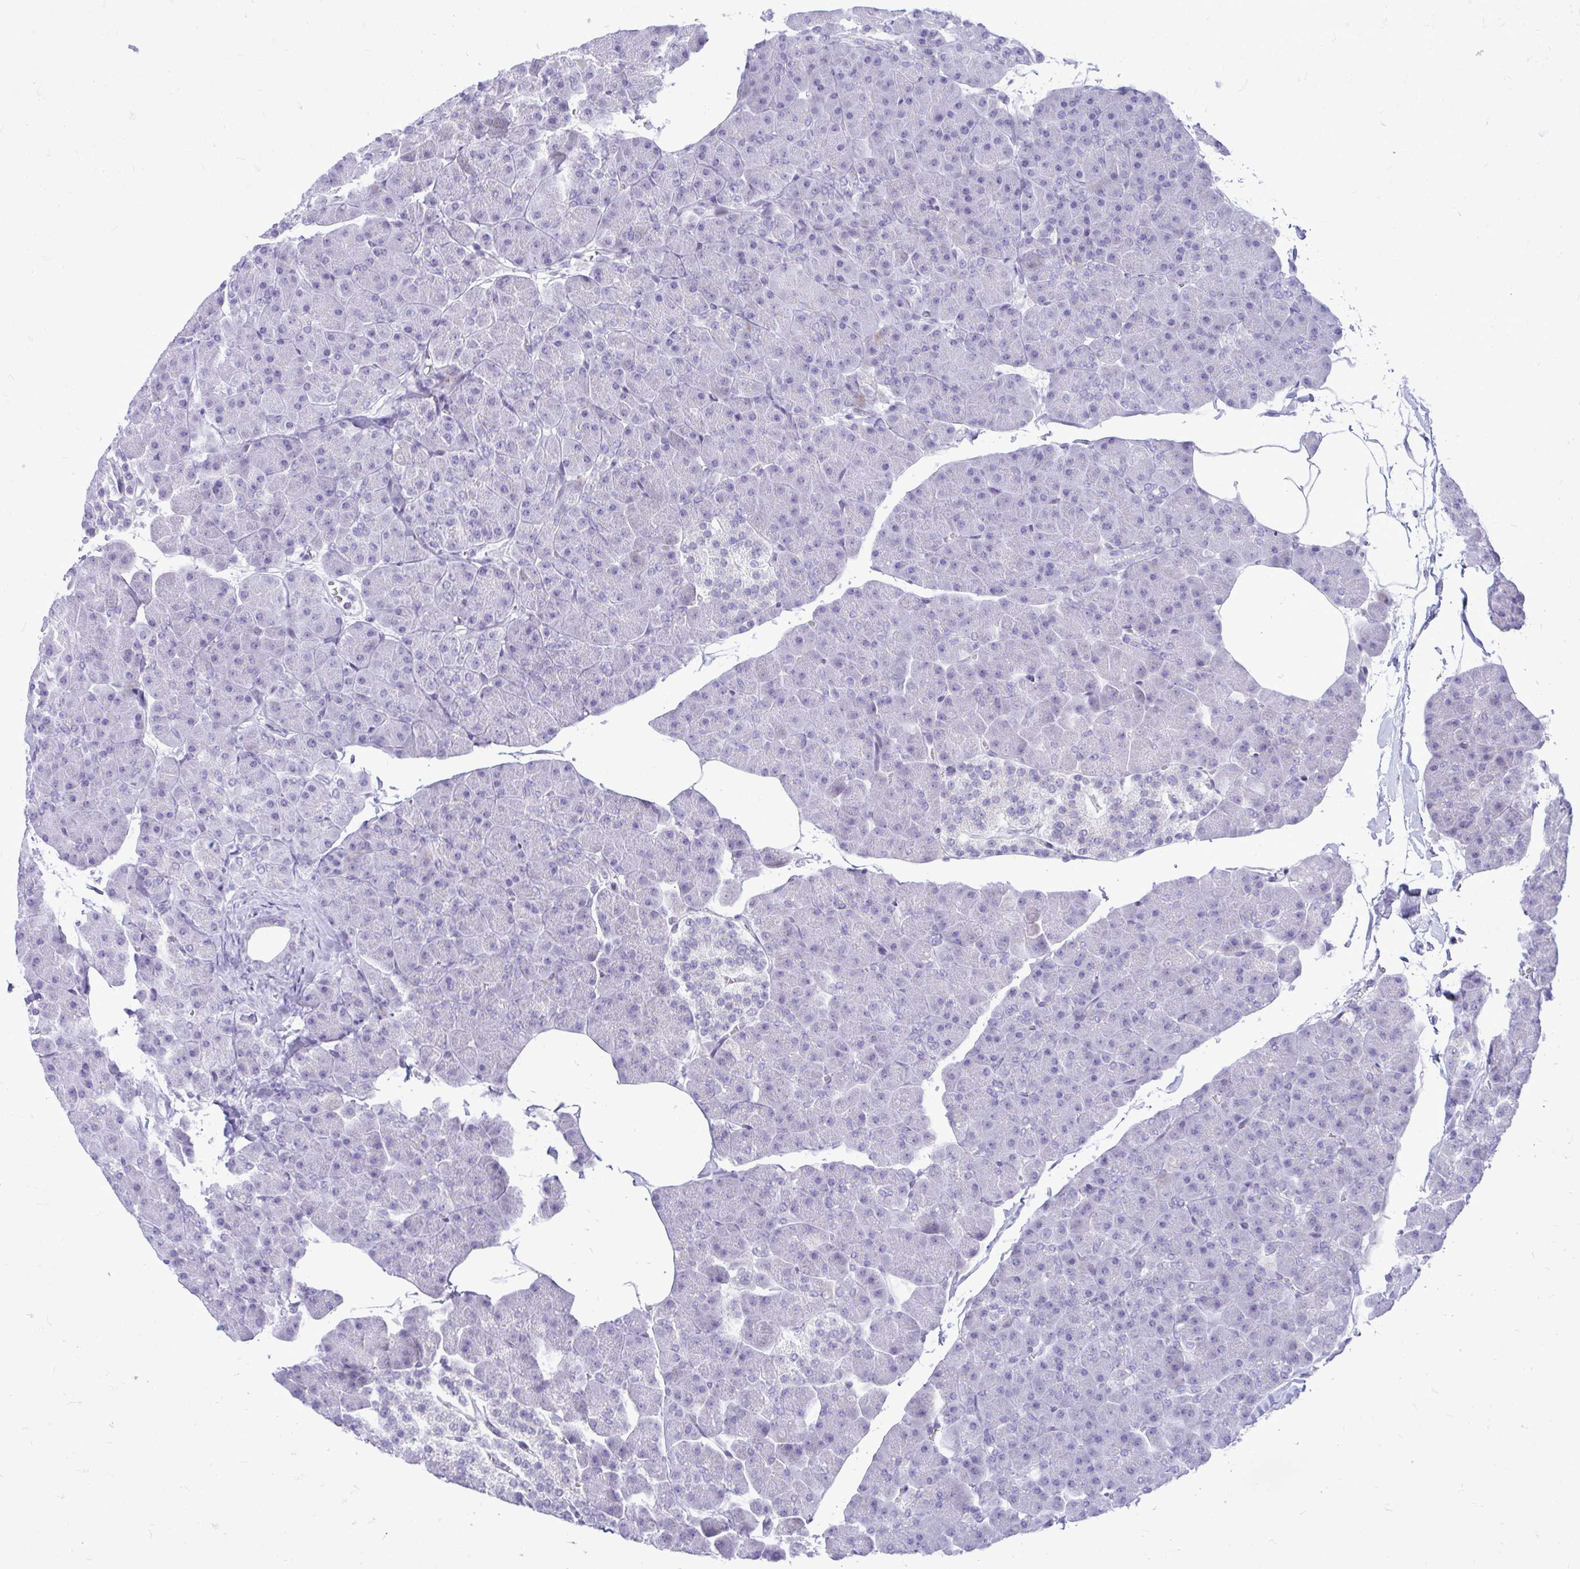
{"staining": {"intensity": "negative", "quantity": "none", "location": "none"}, "tissue": "pancreas", "cell_type": "Exocrine glandular cells", "image_type": "normal", "snomed": [{"axis": "morphology", "description": "Normal tissue, NOS"}, {"axis": "topography", "description": "Pancreas"}], "caption": "Immunohistochemistry photomicrograph of unremarkable pancreas: pancreas stained with DAB demonstrates no significant protein expression in exocrine glandular cells. (DAB immunohistochemistry visualized using brightfield microscopy, high magnification).", "gene": "GABRA1", "patient": {"sex": "male", "age": 35}}